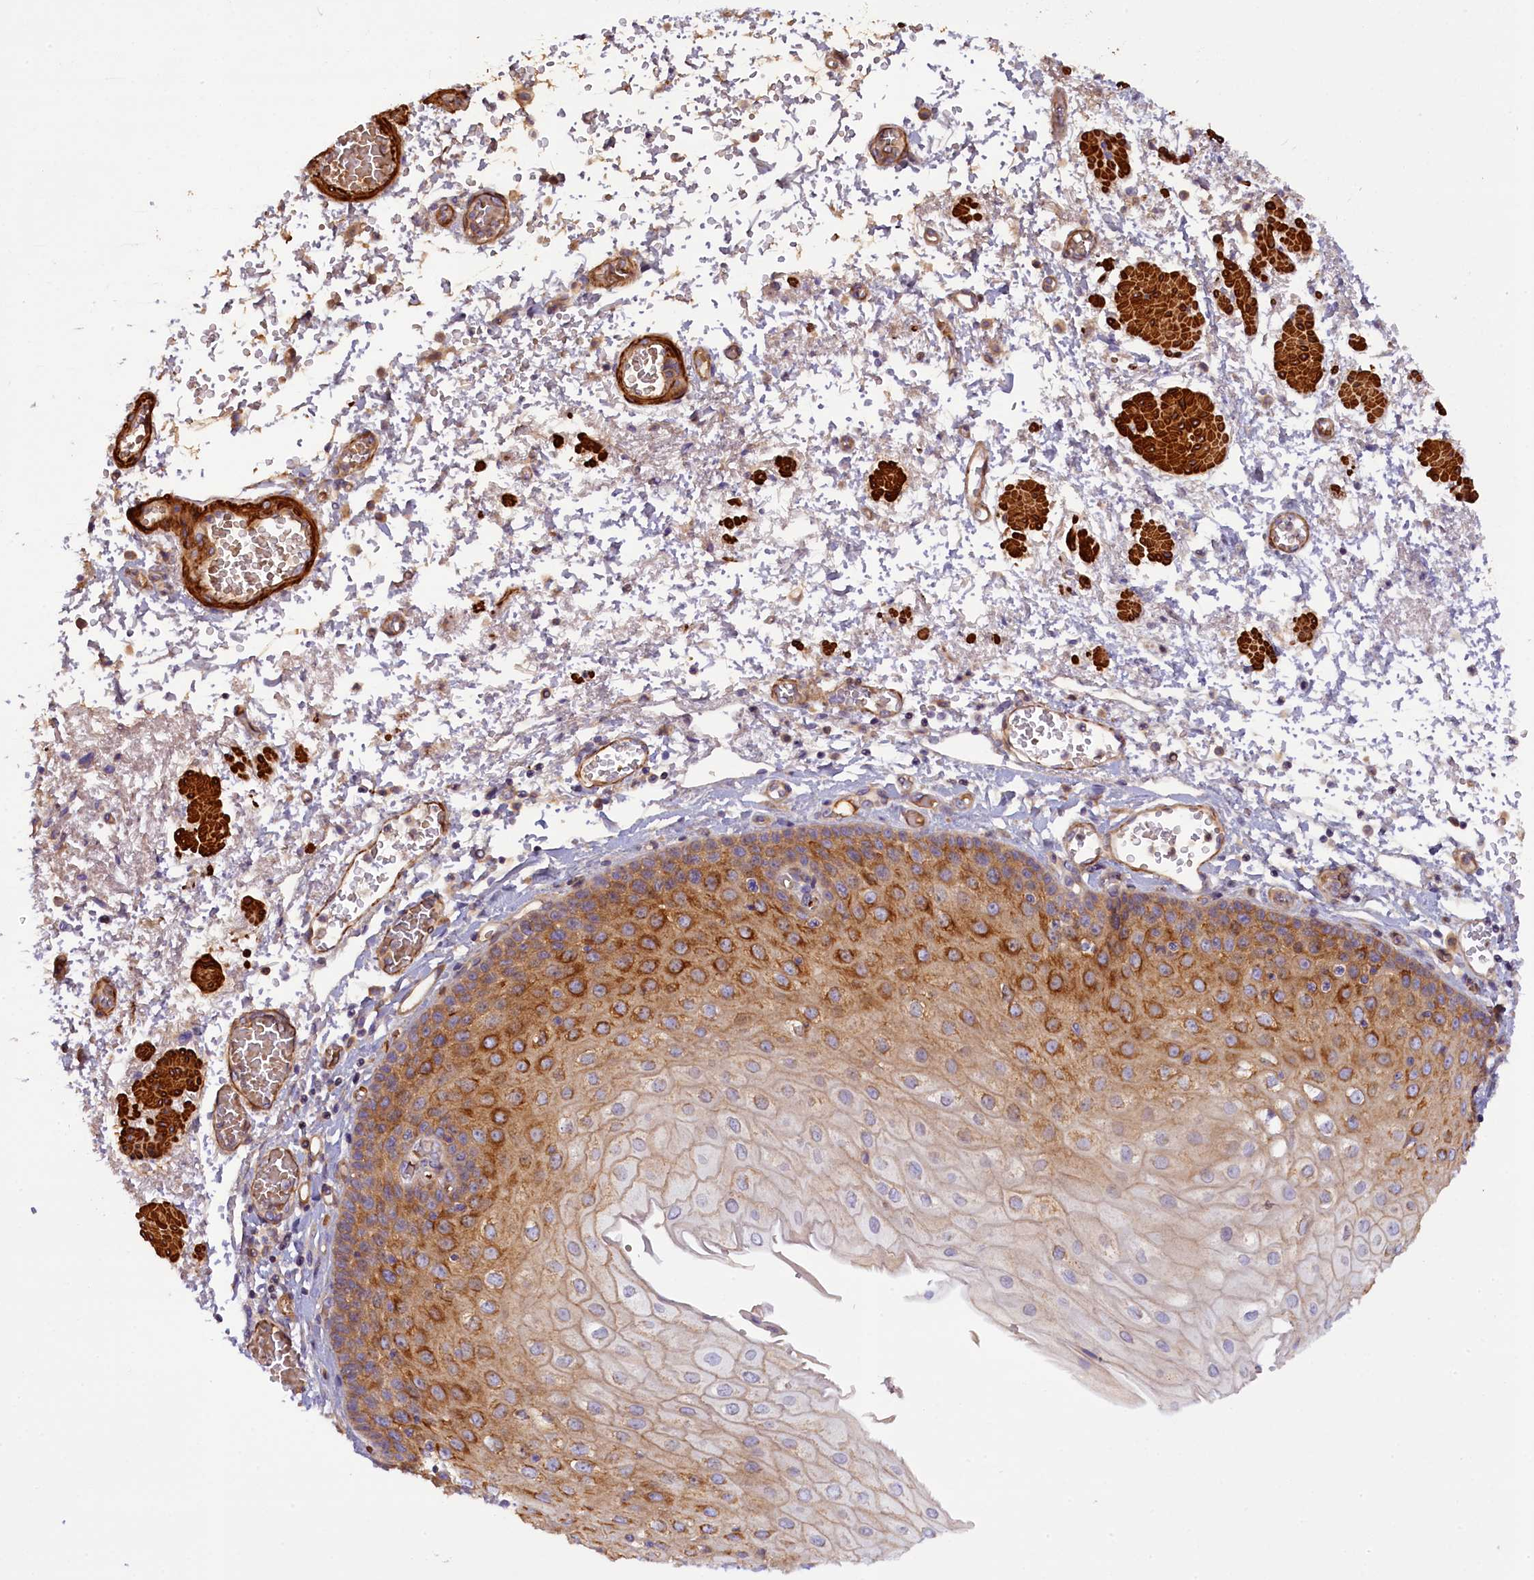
{"staining": {"intensity": "moderate", "quantity": "25%-75%", "location": "cytoplasmic/membranous"}, "tissue": "esophagus", "cell_type": "Squamous epithelial cells", "image_type": "normal", "snomed": [{"axis": "morphology", "description": "Normal tissue, NOS"}, {"axis": "topography", "description": "Esophagus"}], "caption": "The micrograph shows immunohistochemical staining of benign esophagus. There is moderate cytoplasmic/membranous expression is present in approximately 25%-75% of squamous epithelial cells.", "gene": "FUZ", "patient": {"sex": "male", "age": 81}}